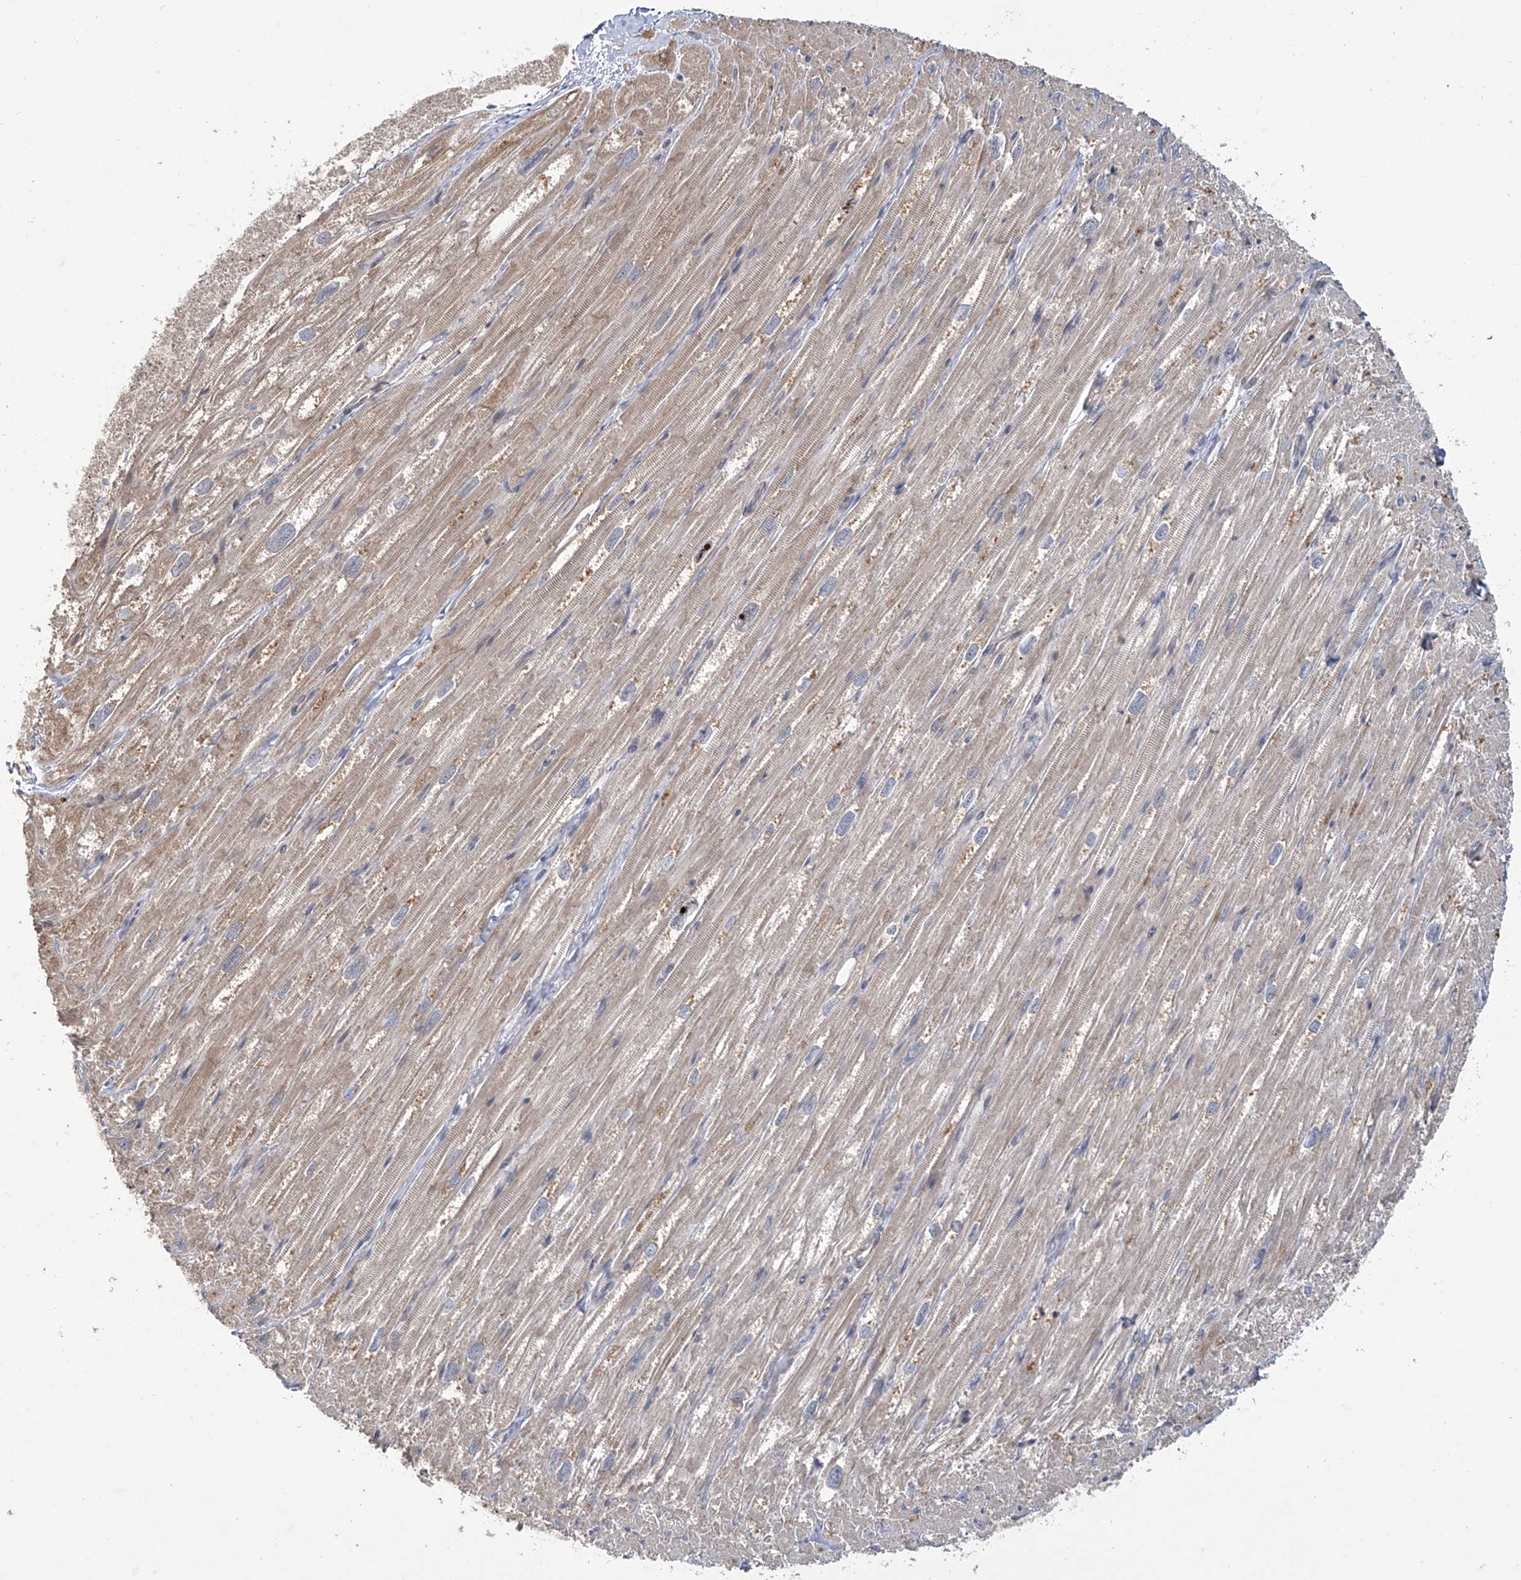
{"staining": {"intensity": "moderate", "quantity": "25%-75%", "location": "cytoplasmic/membranous"}, "tissue": "heart muscle", "cell_type": "Cardiomyocytes", "image_type": "normal", "snomed": [{"axis": "morphology", "description": "Normal tissue, NOS"}, {"axis": "topography", "description": "Heart"}], "caption": "Heart muscle was stained to show a protein in brown. There is medium levels of moderate cytoplasmic/membranous staining in approximately 25%-75% of cardiomyocytes. (DAB (3,3'-diaminobenzidine) IHC with brightfield microscopy, high magnification).", "gene": "TRIM60", "patient": {"sex": "male", "age": 50}}